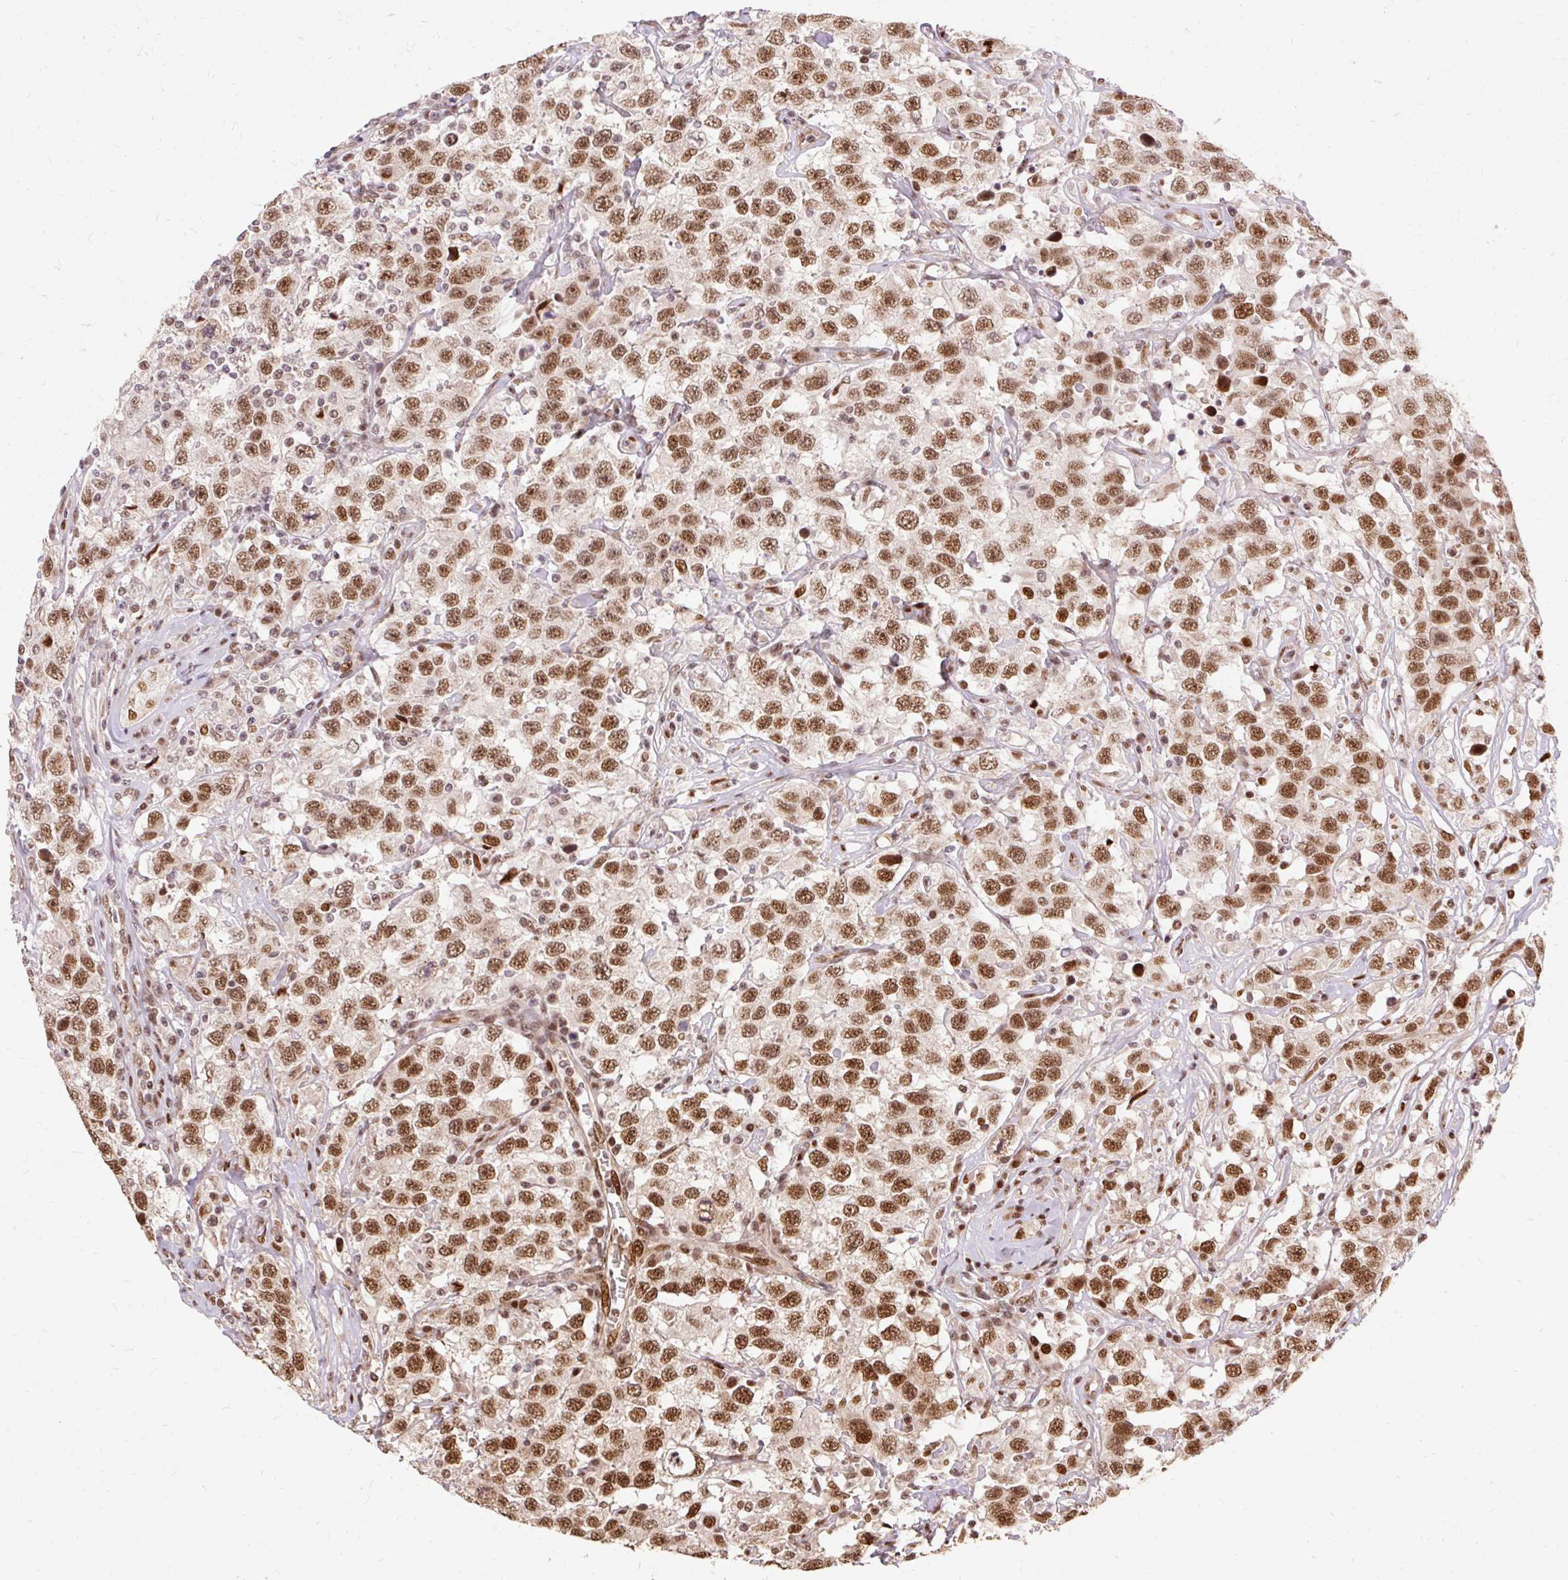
{"staining": {"intensity": "moderate", "quantity": ">75%", "location": "nuclear"}, "tissue": "testis cancer", "cell_type": "Tumor cells", "image_type": "cancer", "snomed": [{"axis": "morphology", "description": "Seminoma, NOS"}, {"axis": "topography", "description": "Testis"}], "caption": "Testis cancer (seminoma) stained for a protein shows moderate nuclear positivity in tumor cells.", "gene": "MECOM", "patient": {"sex": "male", "age": 41}}